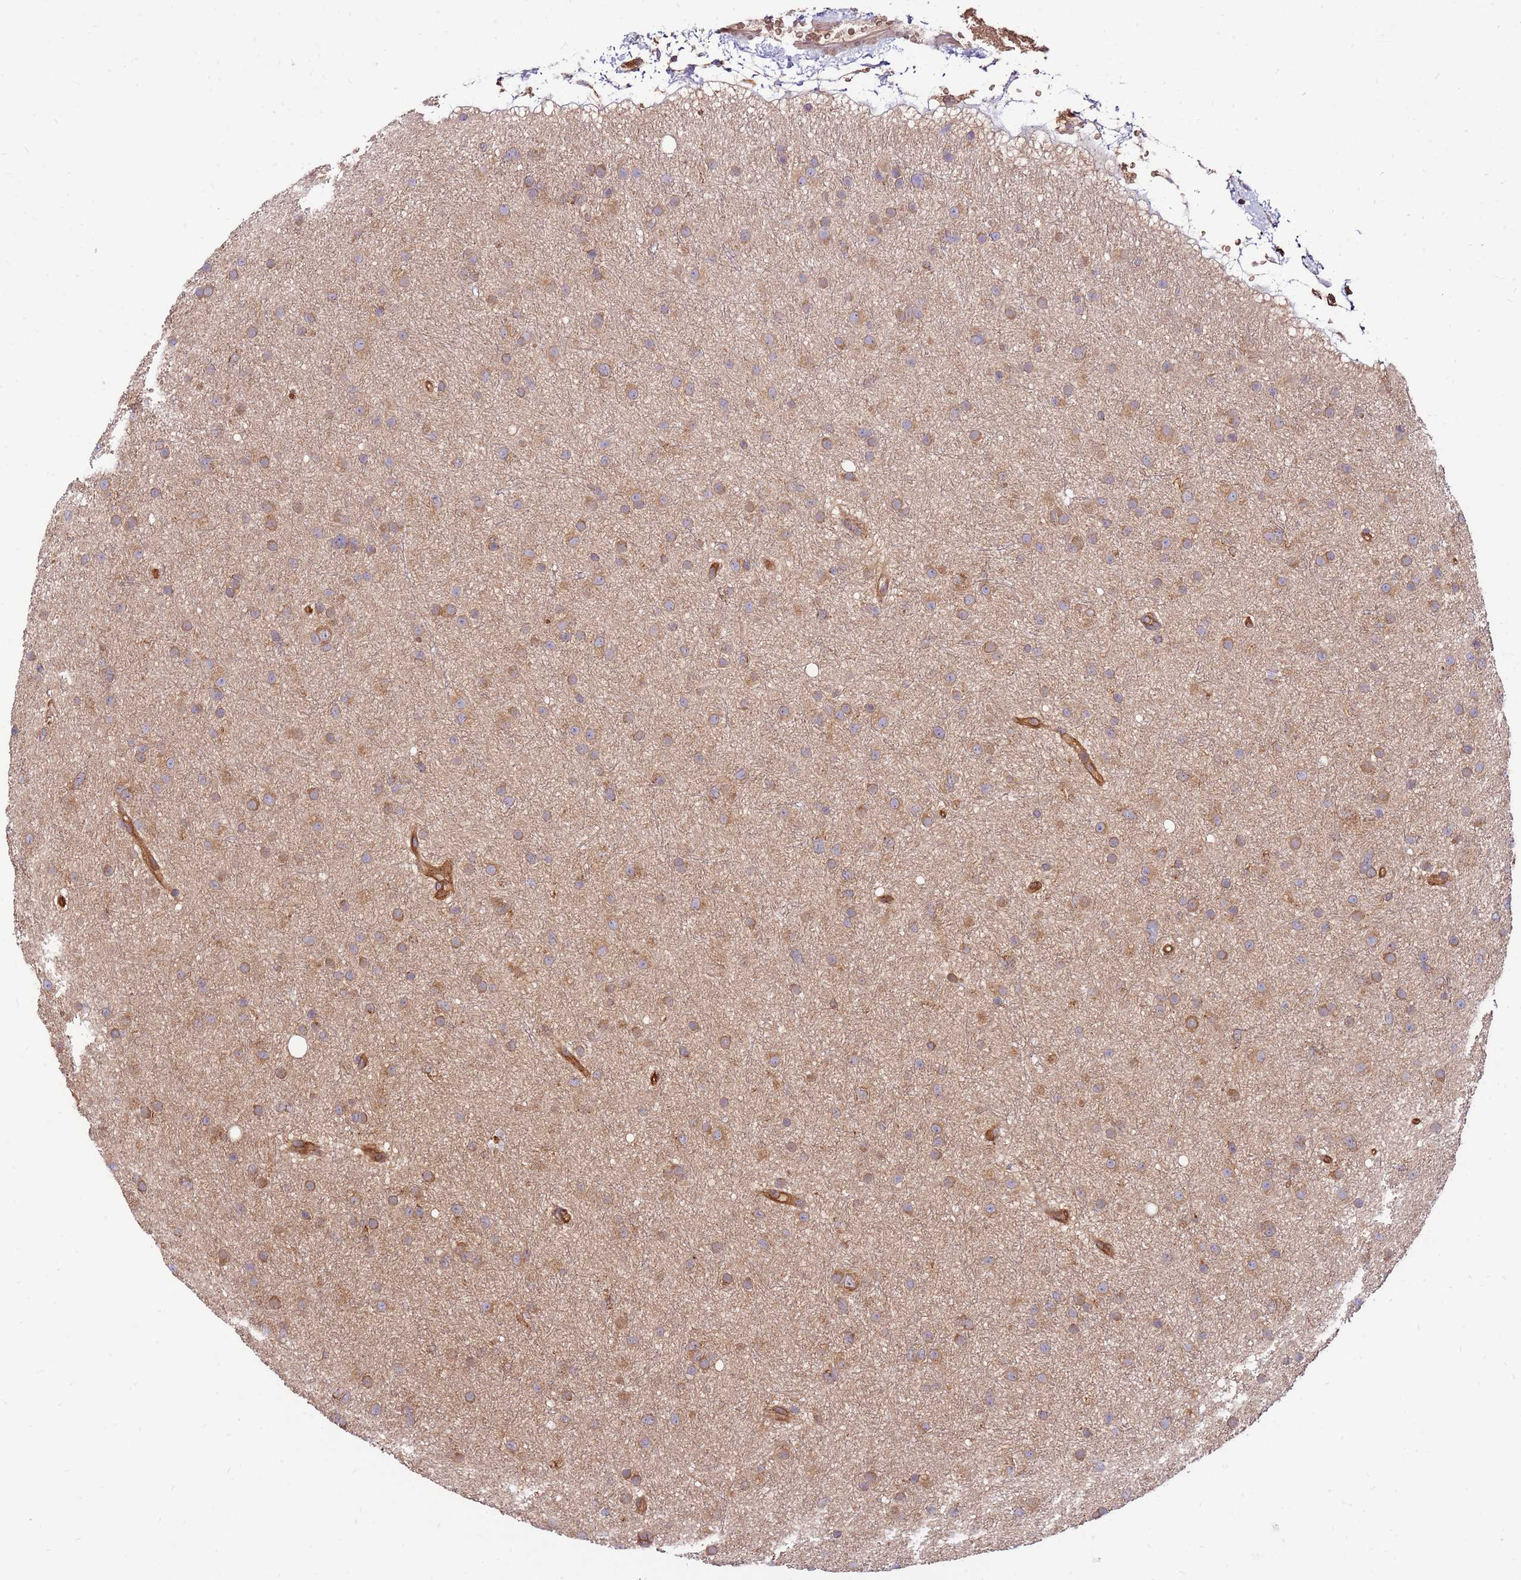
{"staining": {"intensity": "moderate", "quantity": ">75%", "location": "cytoplasmic/membranous"}, "tissue": "glioma", "cell_type": "Tumor cells", "image_type": "cancer", "snomed": [{"axis": "morphology", "description": "Glioma, malignant, Low grade"}, {"axis": "topography", "description": "Cerebral cortex"}], "caption": "DAB (3,3'-diaminobenzidine) immunohistochemical staining of human low-grade glioma (malignant) displays moderate cytoplasmic/membranous protein positivity in approximately >75% of tumor cells.", "gene": "SLC44A5", "patient": {"sex": "female", "age": 39}}